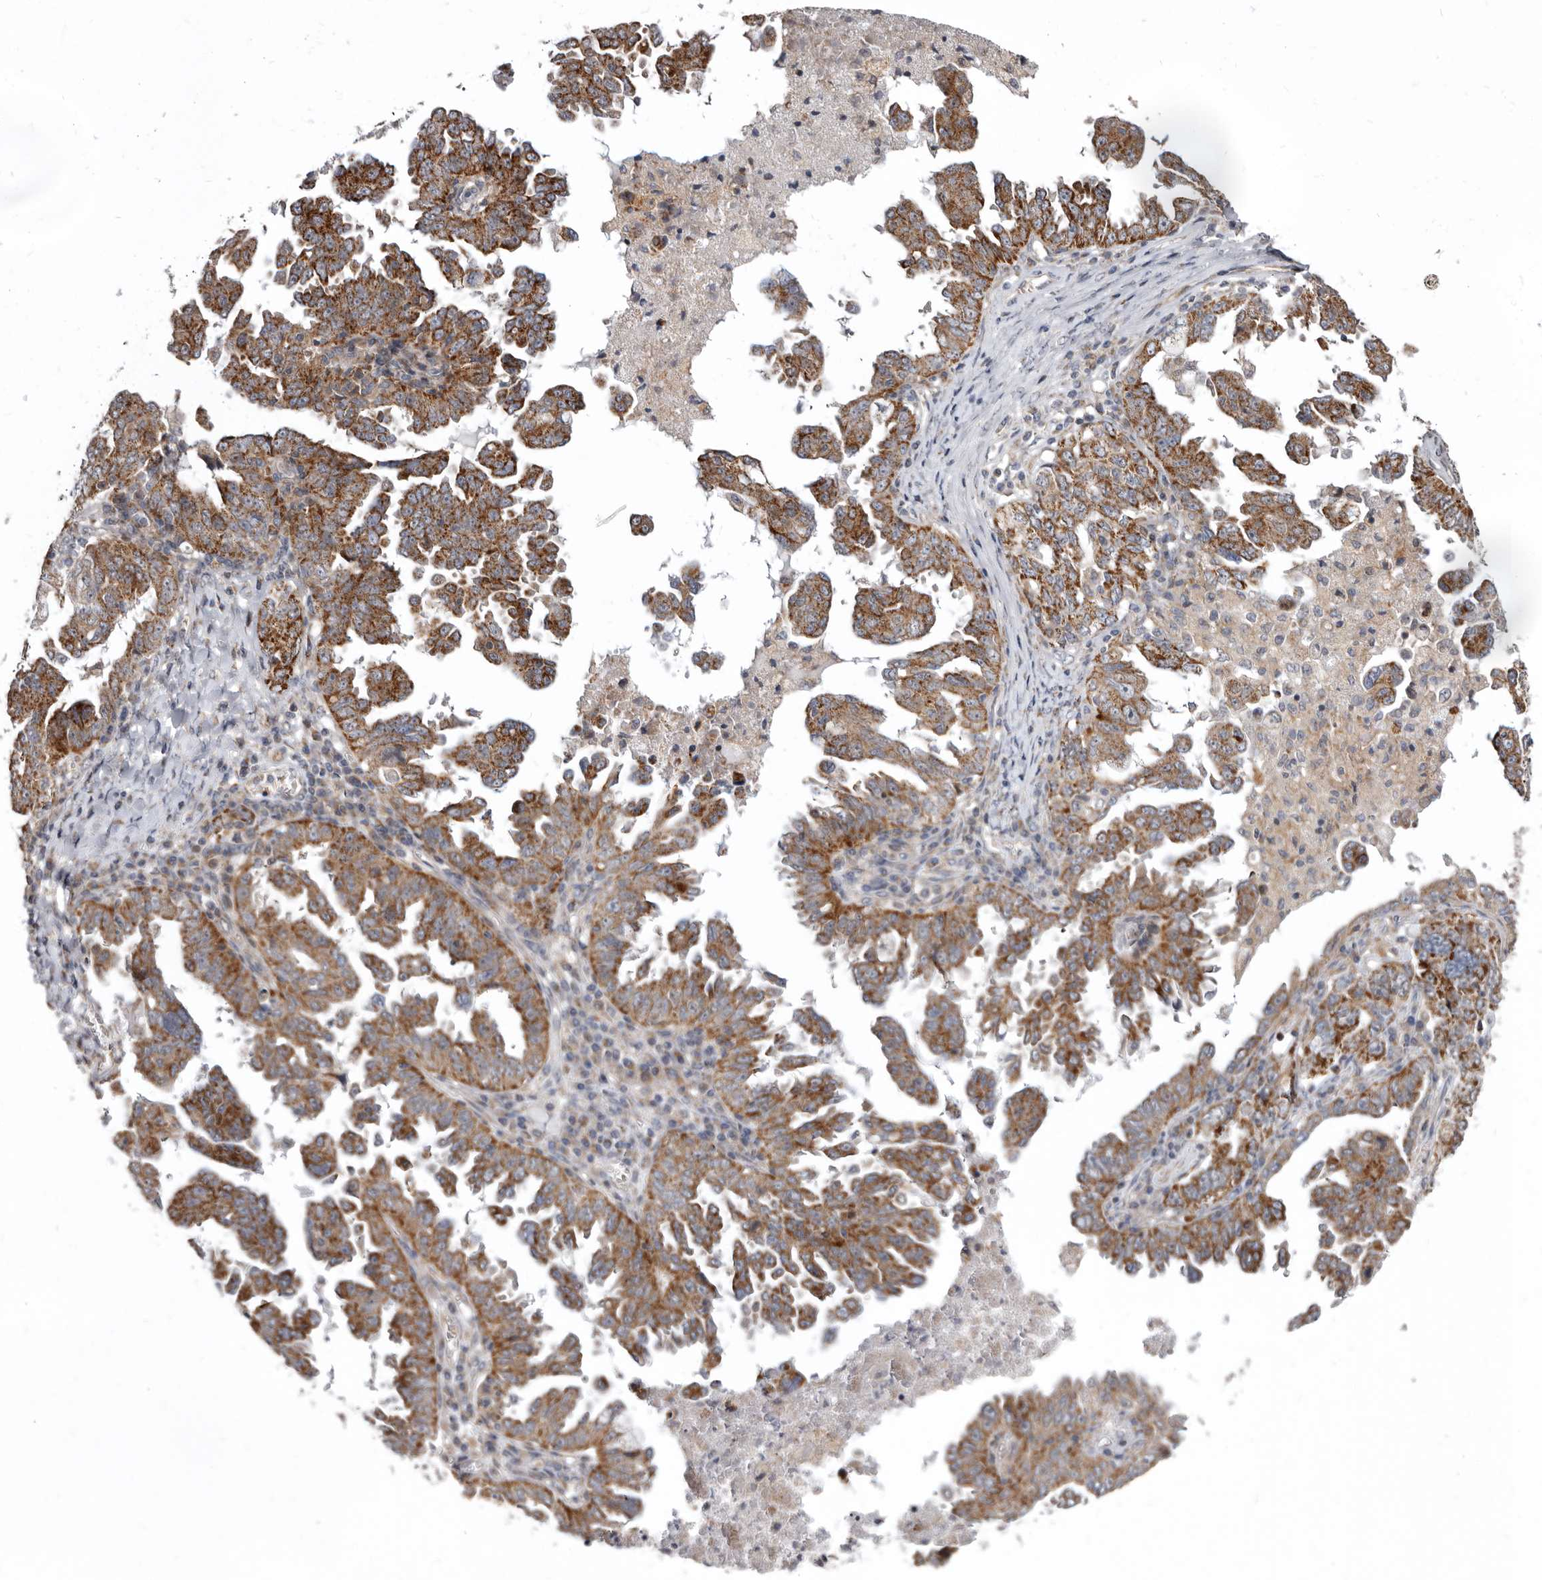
{"staining": {"intensity": "moderate", "quantity": ">75%", "location": "cytoplasmic/membranous"}, "tissue": "ovarian cancer", "cell_type": "Tumor cells", "image_type": "cancer", "snomed": [{"axis": "morphology", "description": "Carcinoma, endometroid"}, {"axis": "topography", "description": "Ovary"}], "caption": "A histopathology image of ovarian endometroid carcinoma stained for a protein exhibits moderate cytoplasmic/membranous brown staining in tumor cells.", "gene": "SMC4", "patient": {"sex": "female", "age": 62}}